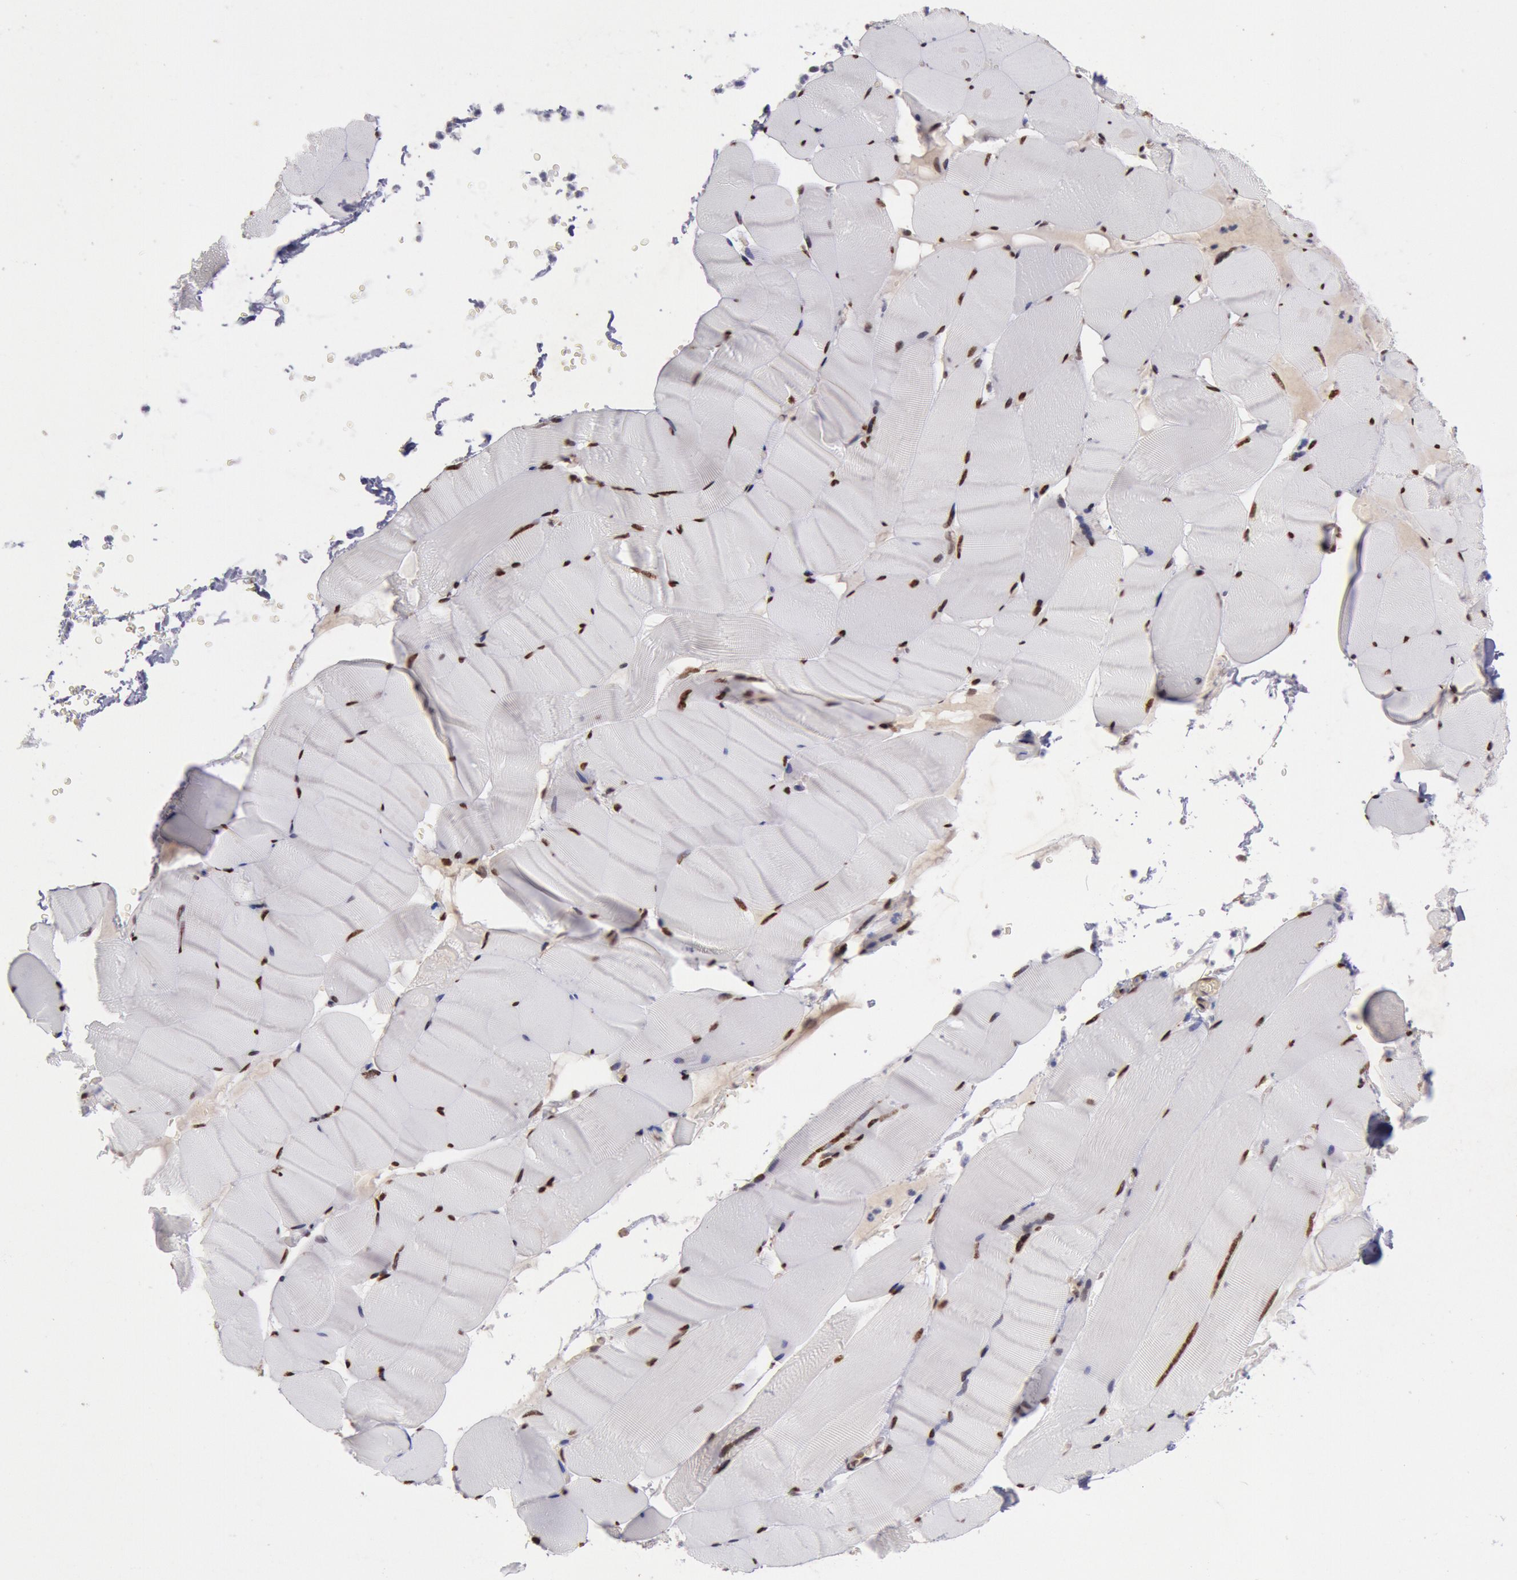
{"staining": {"intensity": "strong", "quantity": ">75%", "location": "nuclear"}, "tissue": "skeletal muscle", "cell_type": "Myocytes", "image_type": "normal", "snomed": [{"axis": "morphology", "description": "Normal tissue, NOS"}, {"axis": "topography", "description": "Skeletal muscle"}], "caption": "Strong nuclear expression for a protein is present in approximately >75% of myocytes of normal skeletal muscle using immunohistochemistry (IHC).", "gene": "CDKN2B", "patient": {"sex": "male", "age": 62}}